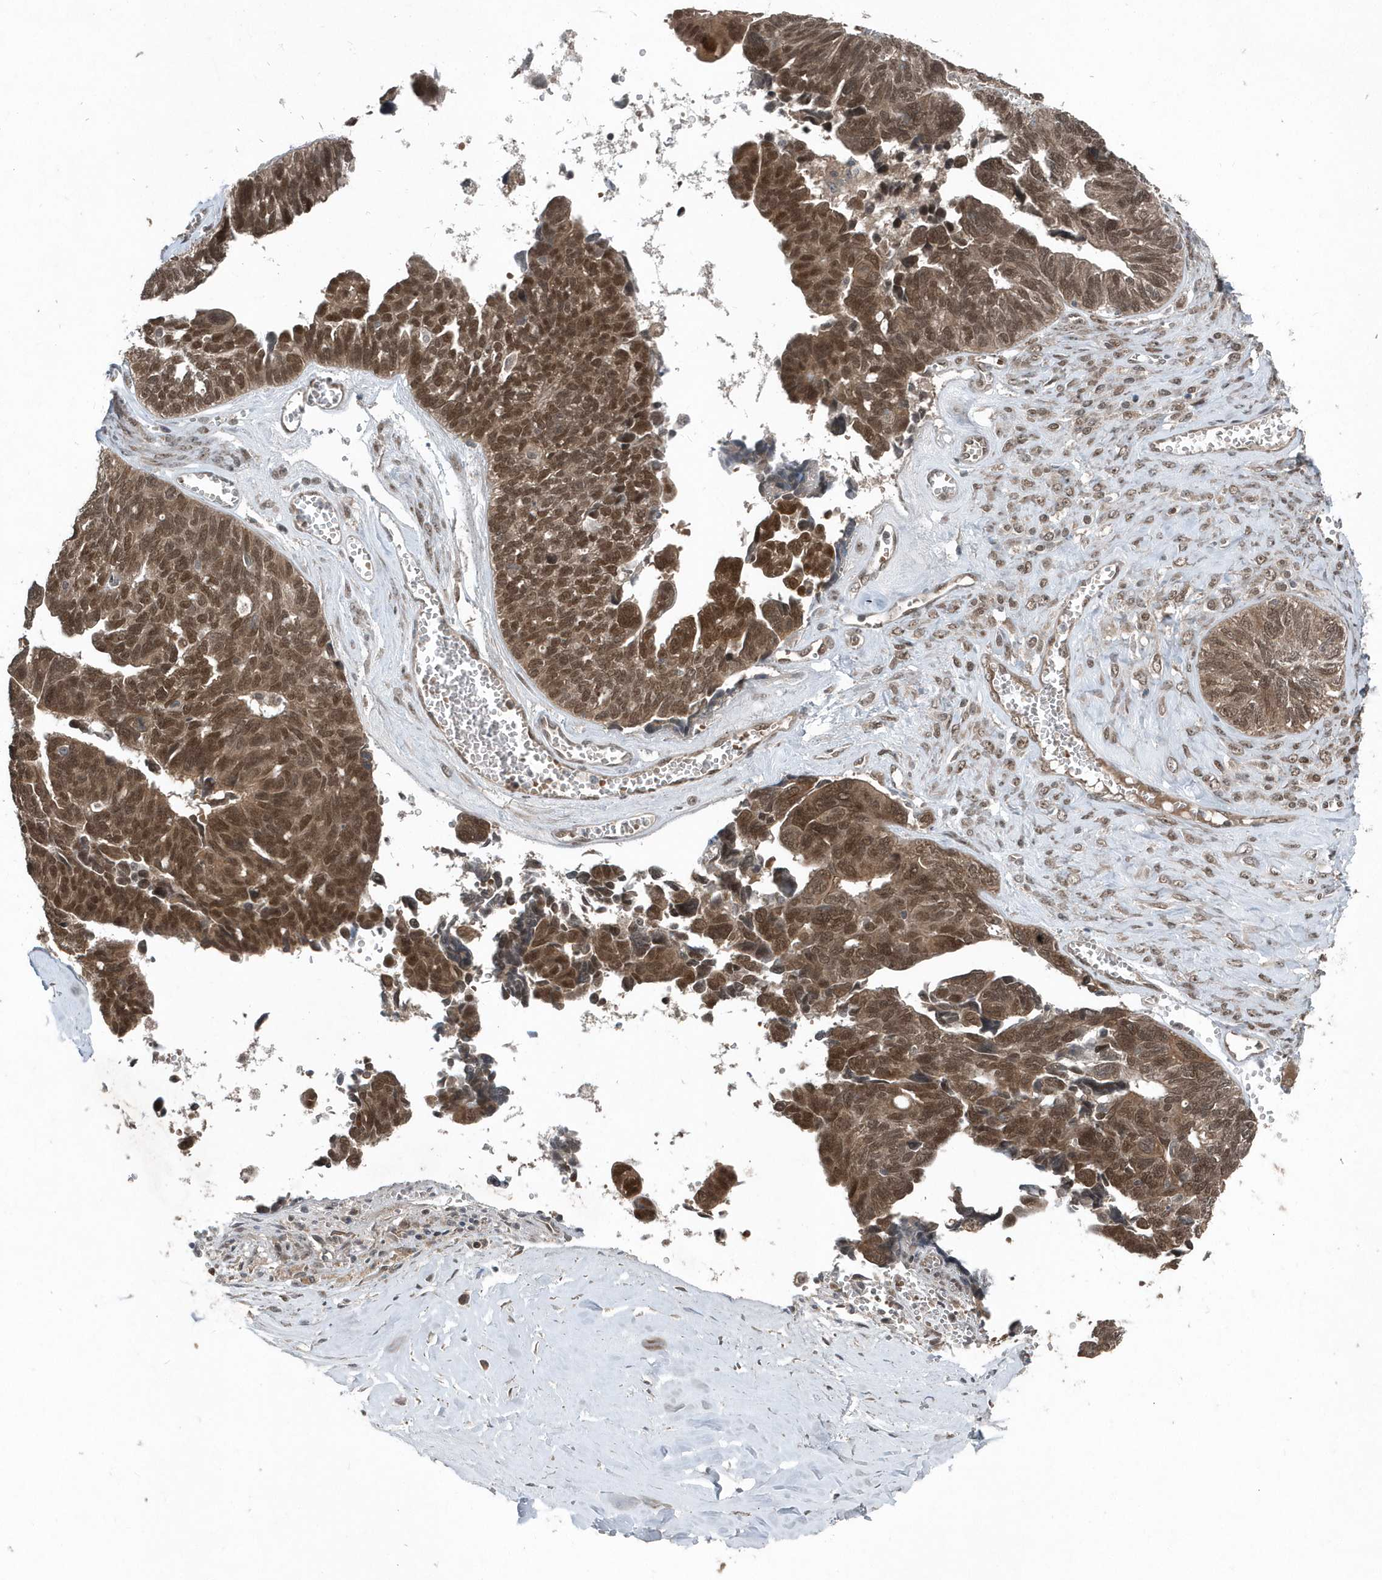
{"staining": {"intensity": "strong", "quantity": ">75%", "location": "cytoplasmic/membranous,nuclear"}, "tissue": "ovarian cancer", "cell_type": "Tumor cells", "image_type": "cancer", "snomed": [{"axis": "morphology", "description": "Cystadenocarcinoma, serous, NOS"}, {"axis": "topography", "description": "Ovary"}], "caption": "About >75% of tumor cells in ovarian serous cystadenocarcinoma demonstrate strong cytoplasmic/membranous and nuclear protein positivity as visualized by brown immunohistochemical staining.", "gene": "QTRT2", "patient": {"sex": "female", "age": 79}}